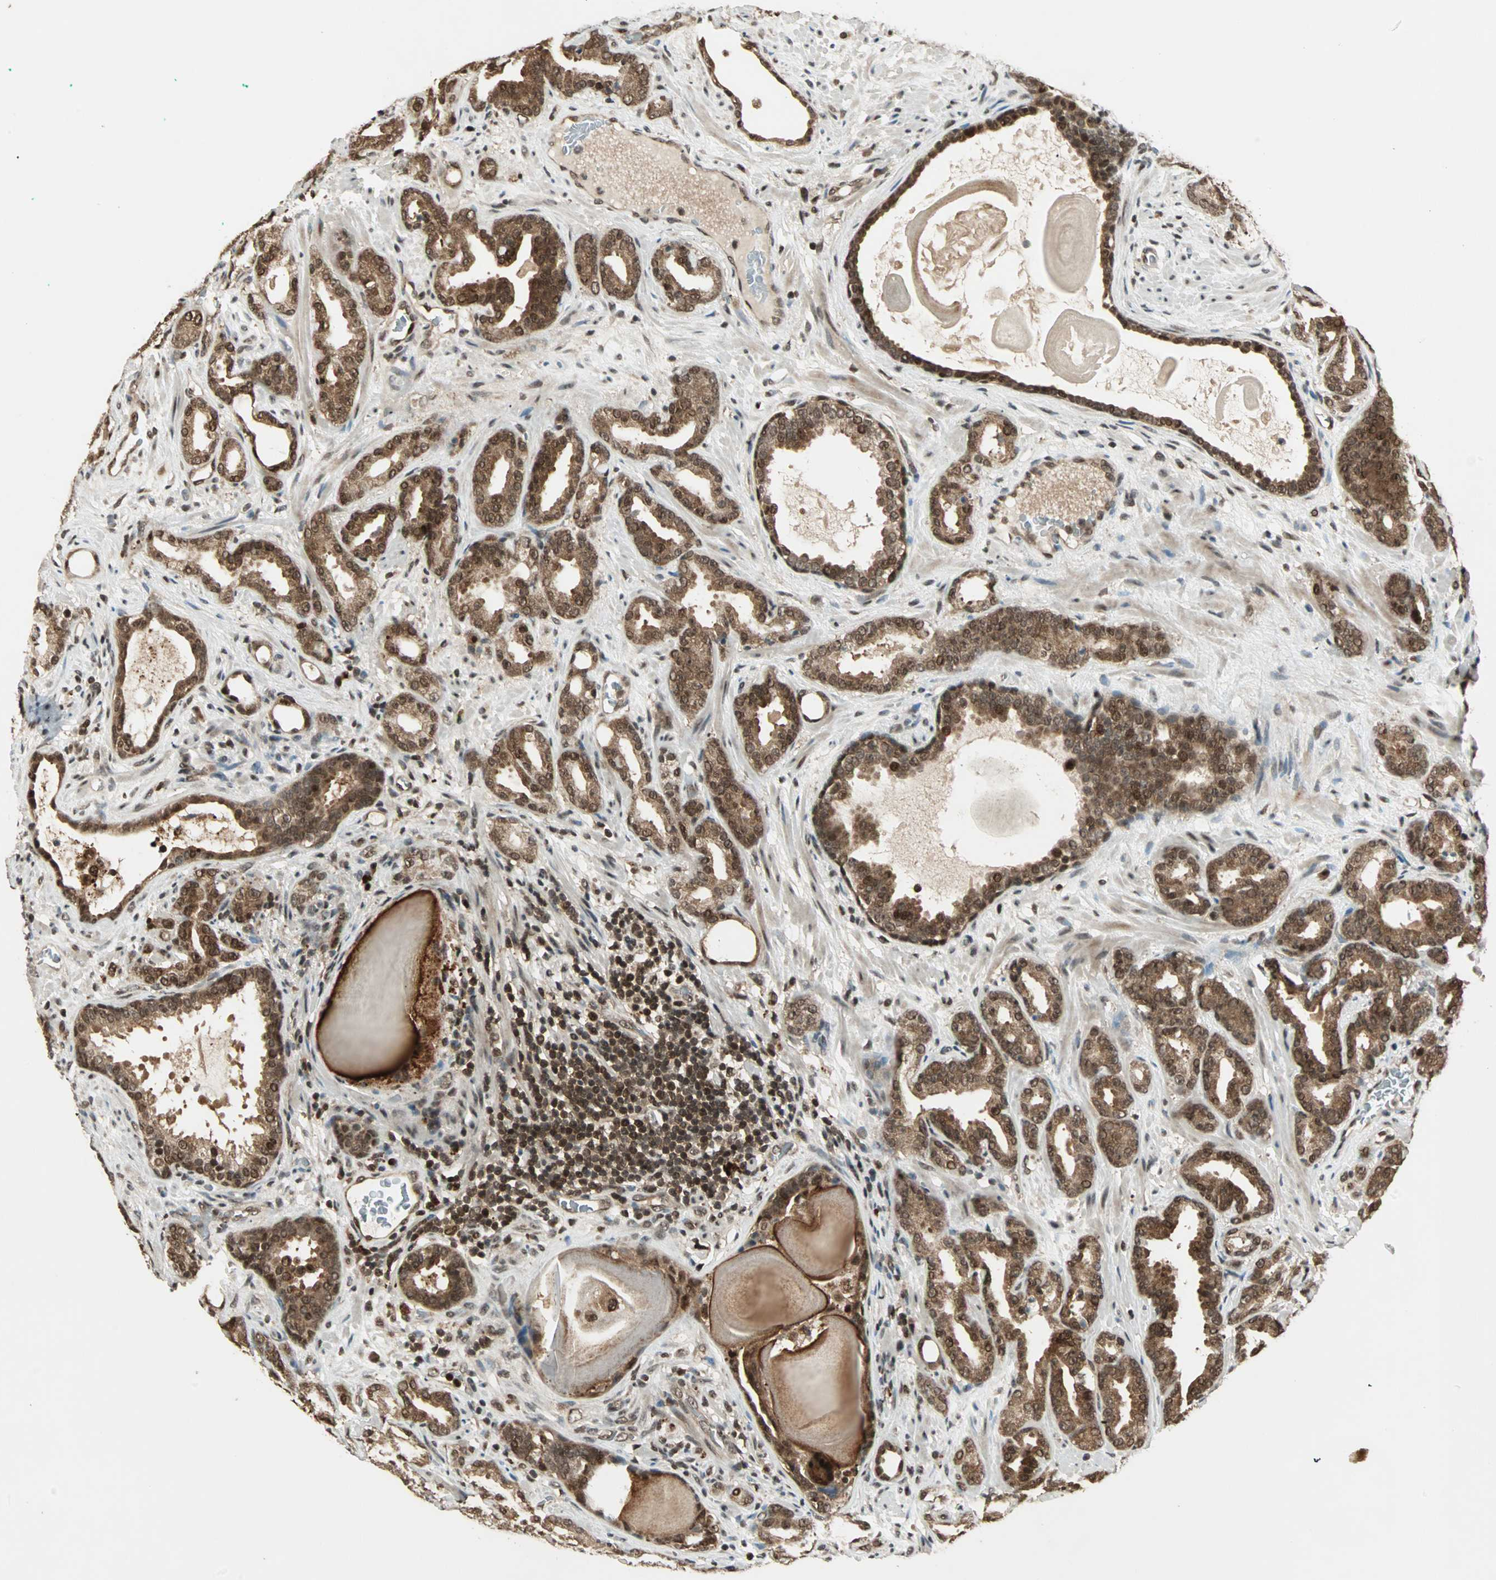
{"staining": {"intensity": "strong", "quantity": ">75%", "location": "cytoplasmic/membranous,nuclear"}, "tissue": "prostate cancer", "cell_type": "Tumor cells", "image_type": "cancer", "snomed": [{"axis": "morphology", "description": "Adenocarcinoma, Low grade"}, {"axis": "topography", "description": "Prostate"}], "caption": "Protein staining by immunohistochemistry shows strong cytoplasmic/membranous and nuclear expression in approximately >75% of tumor cells in adenocarcinoma (low-grade) (prostate).", "gene": "ZNF44", "patient": {"sex": "male", "age": 63}}